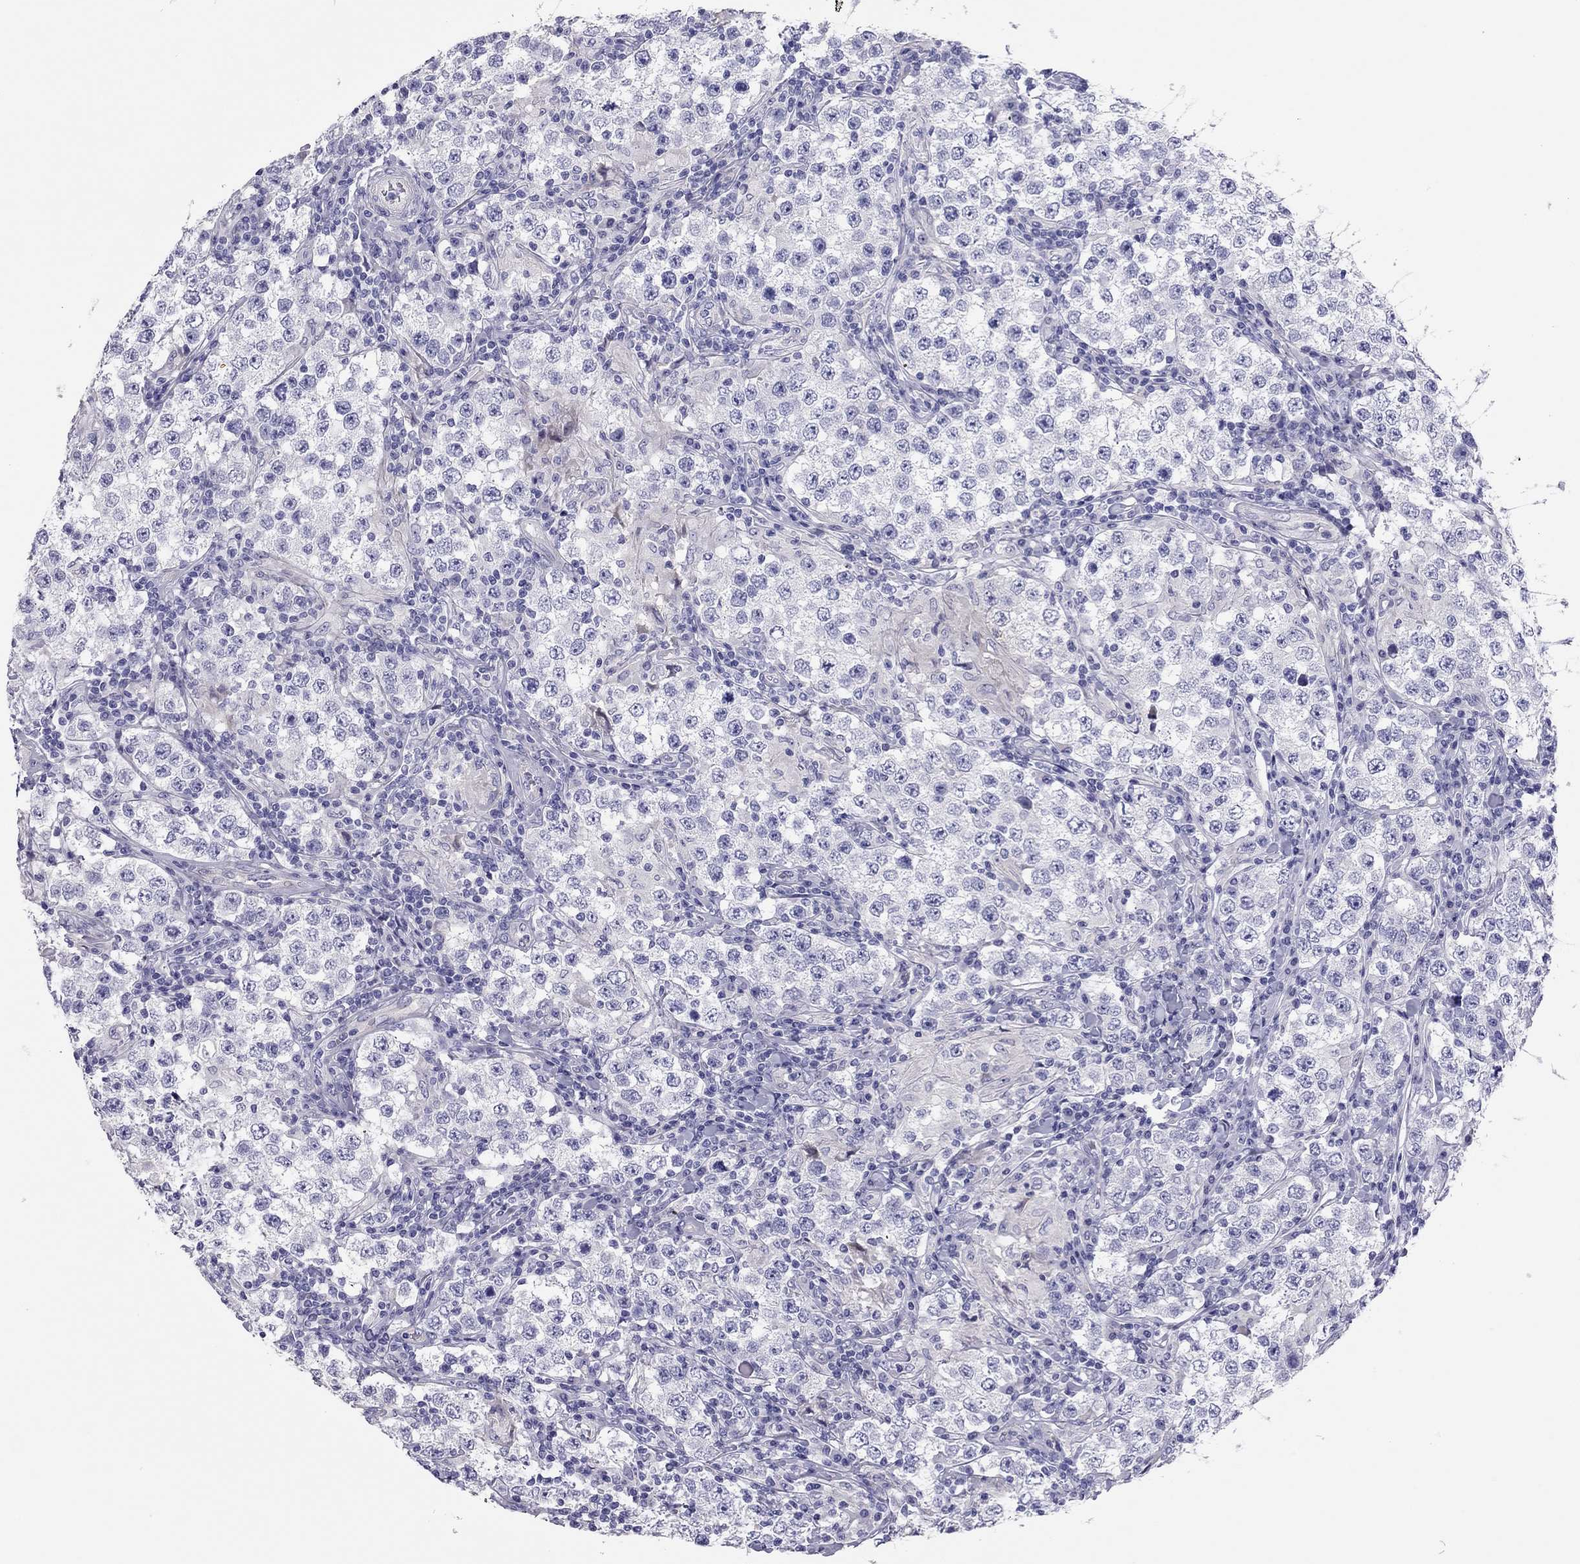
{"staining": {"intensity": "negative", "quantity": "none", "location": "none"}, "tissue": "testis cancer", "cell_type": "Tumor cells", "image_type": "cancer", "snomed": [{"axis": "morphology", "description": "Seminoma, NOS"}, {"axis": "morphology", "description": "Carcinoma, Embryonal, NOS"}, {"axis": "topography", "description": "Testis"}], "caption": "DAB (3,3'-diaminobenzidine) immunohistochemical staining of human testis cancer displays no significant positivity in tumor cells.", "gene": "SCARB1", "patient": {"sex": "male", "age": 41}}